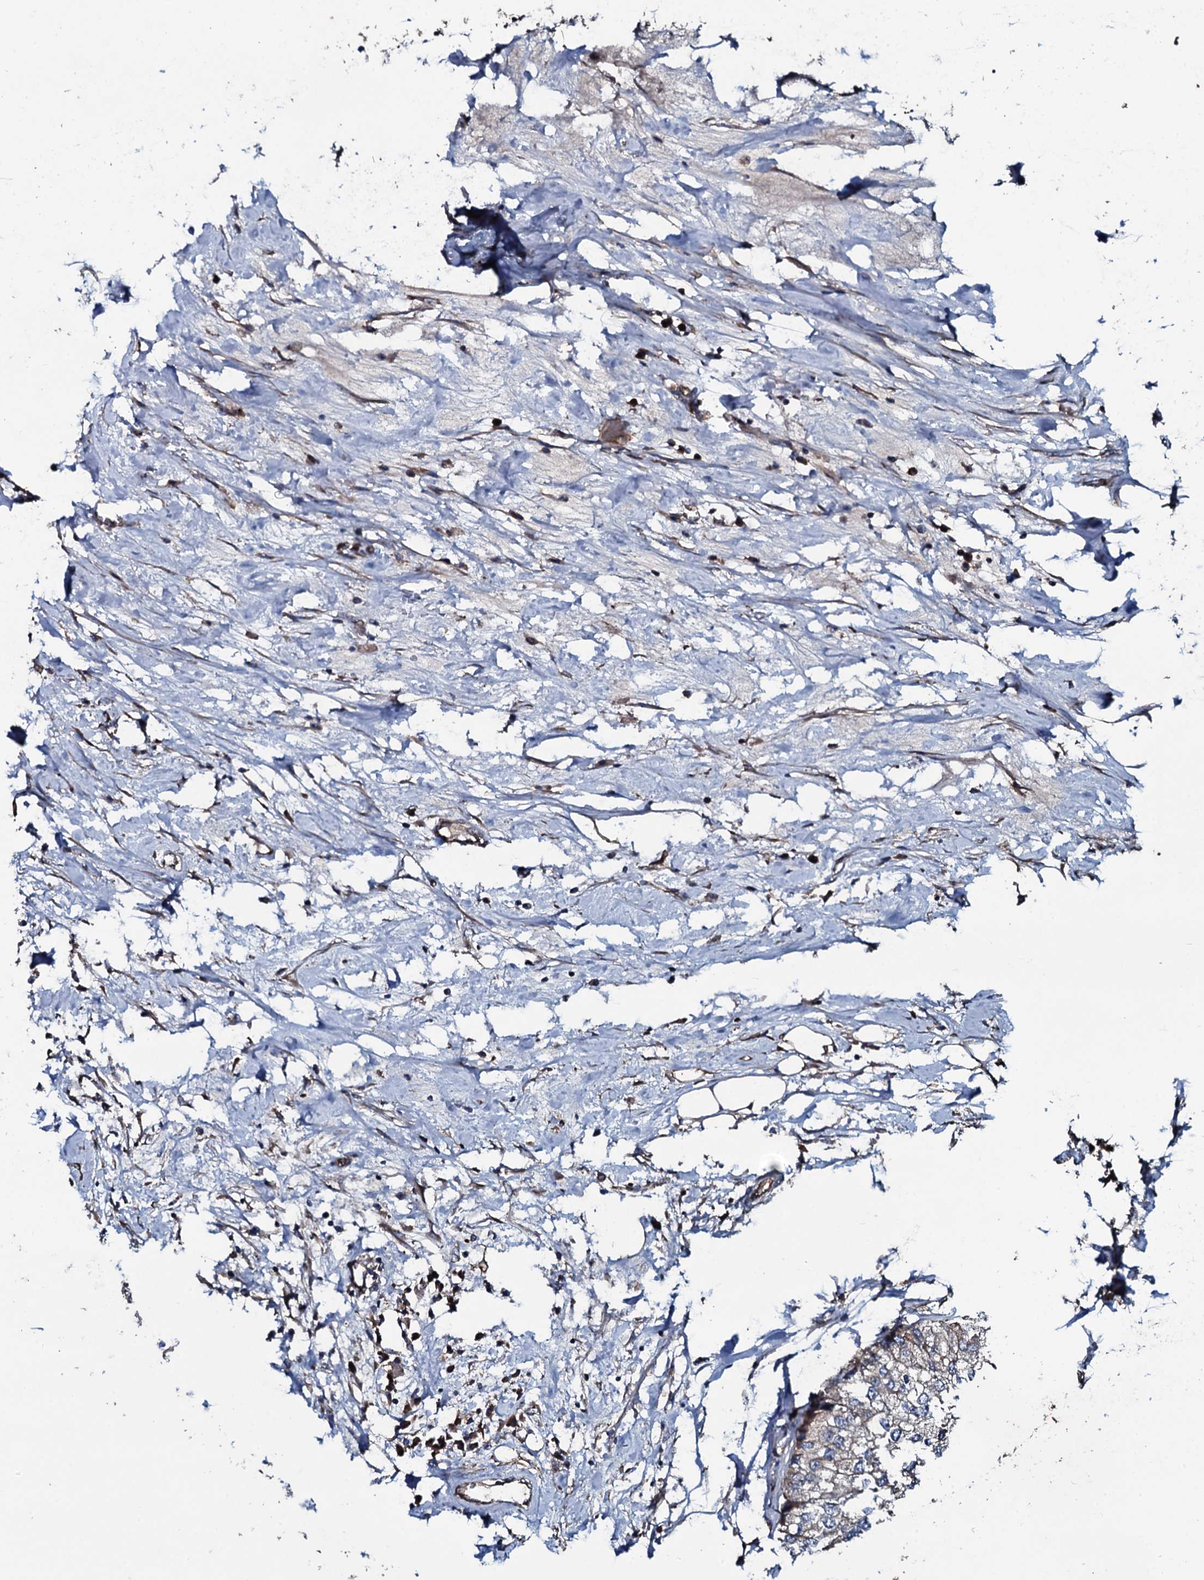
{"staining": {"intensity": "negative", "quantity": "none", "location": "none"}, "tissue": "urothelial cancer", "cell_type": "Tumor cells", "image_type": "cancer", "snomed": [{"axis": "morphology", "description": "Urothelial carcinoma, High grade"}, {"axis": "topography", "description": "Urinary bladder"}], "caption": "IHC photomicrograph of human urothelial cancer stained for a protein (brown), which displays no staining in tumor cells.", "gene": "DMAC2", "patient": {"sex": "male", "age": 64}}